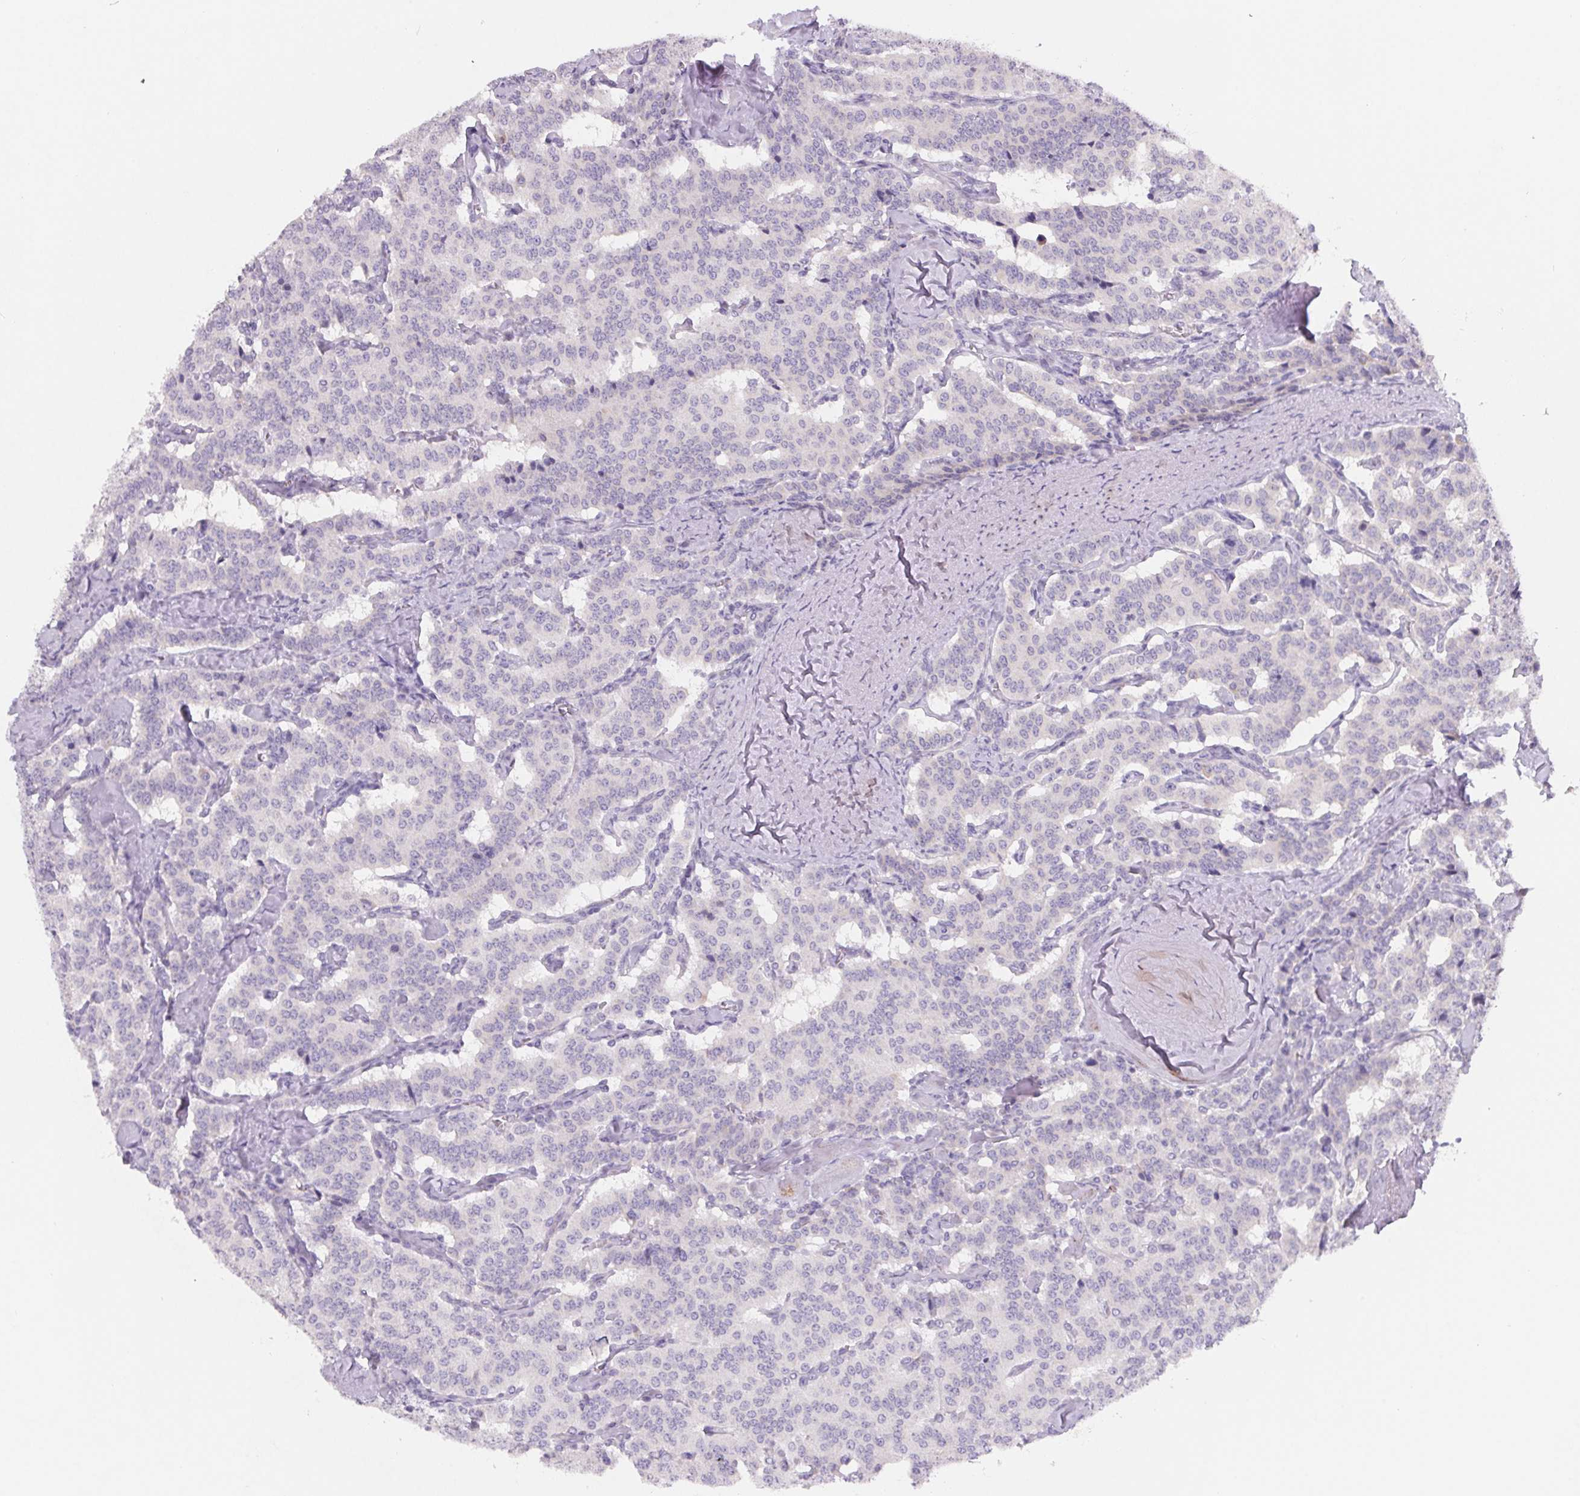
{"staining": {"intensity": "negative", "quantity": "none", "location": "none"}, "tissue": "carcinoid", "cell_type": "Tumor cells", "image_type": "cancer", "snomed": [{"axis": "morphology", "description": "Carcinoid, malignant, NOS"}, {"axis": "topography", "description": "Lung"}], "caption": "Tumor cells are negative for protein expression in human carcinoid.", "gene": "LPA", "patient": {"sex": "female", "age": 46}}